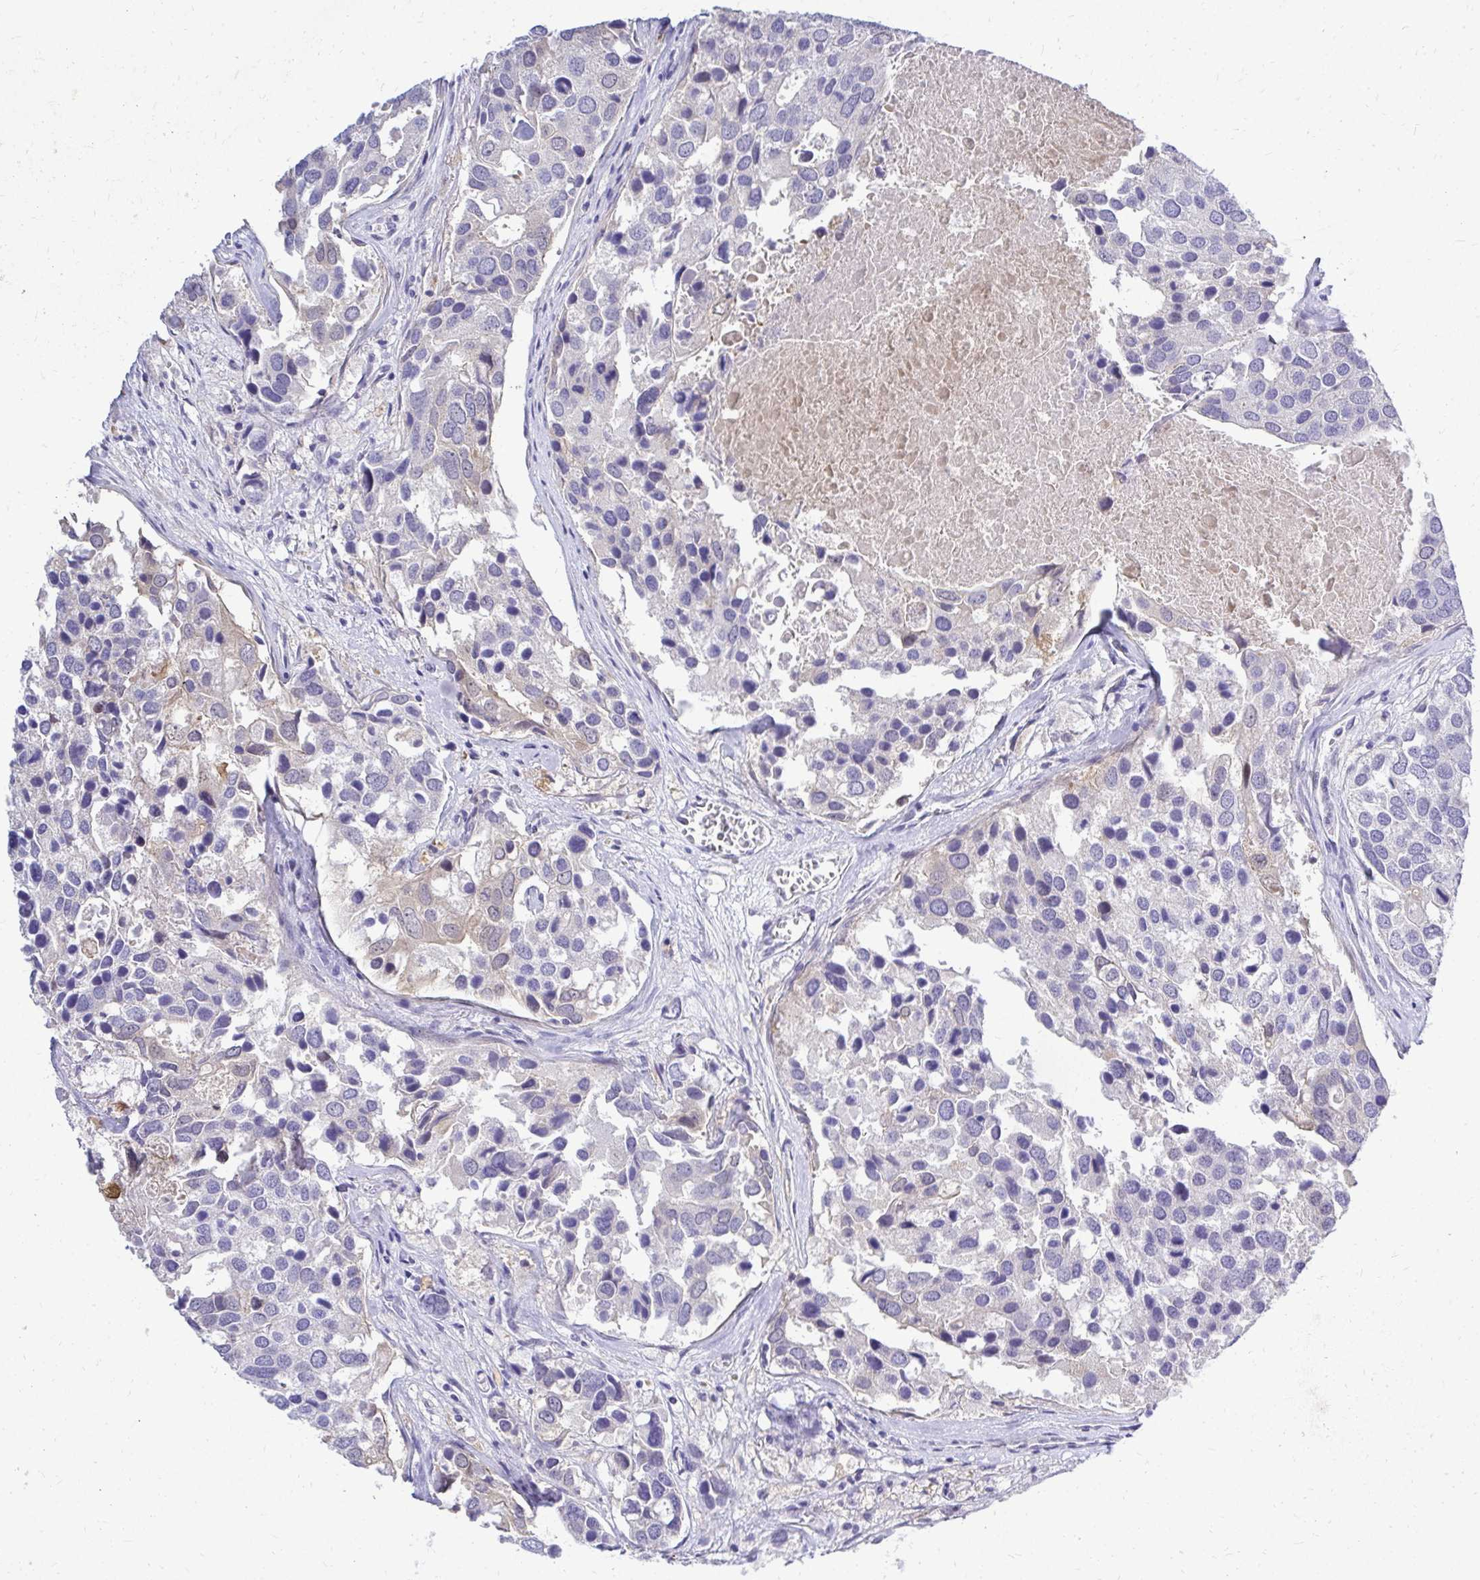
{"staining": {"intensity": "negative", "quantity": "none", "location": "none"}, "tissue": "breast cancer", "cell_type": "Tumor cells", "image_type": "cancer", "snomed": [{"axis": "morphology", "description": "Duct carcinoma"}, {"axis": "topography", "description": "Breast"}], "caption": "DAB (3,3'-diaminobenzidine) immunohistochemical staining of breast infiltrating ductal carcinoma displays no significant positivity in tumor cells.", "gene": "ZSWIM9", "patient": {"sex": "female", "age": 83}}